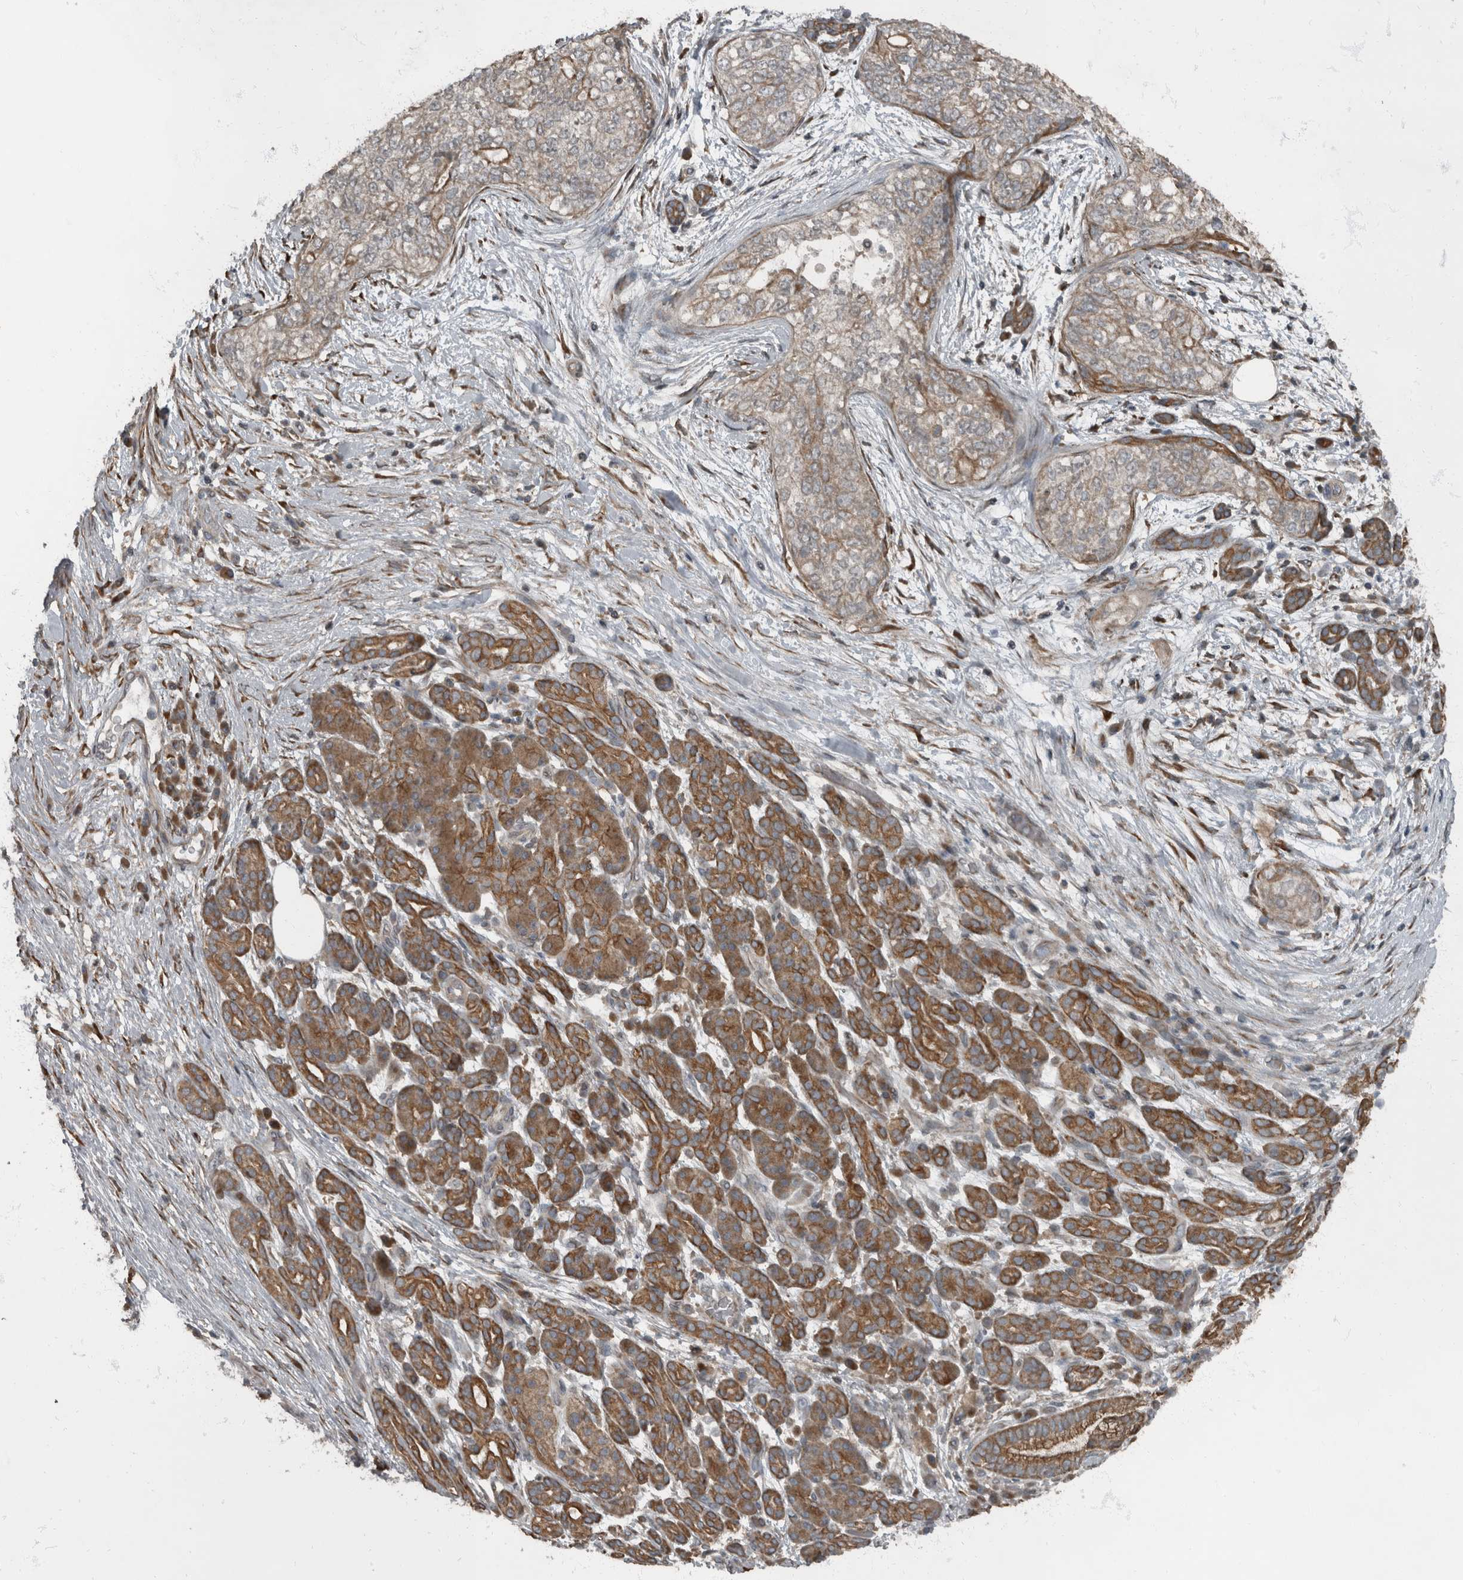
{"staining": {"intensity": "weak", "quantity": ">75%", "location": "cytoplasmic/membranous"}, "tissue": "pancreatic cancer", "cell_type": "Tumor cells", "image_type": "cancer", "snomed": [{"axis": "morphology", "description": "Adenocarcinoma, NOS"}, {"axis": "topography", "description": "Pancreas"}], "caption": "Immunohistochemistry (DAB (3,3'-diaminobenzidine)) staining of human pancreatic cancer (adenocarcinoma) displays weak cytoplasmic/membranous protein staining in about >75% of tumor cells. (DAB IHC, brown staining for protein, blue staining for nuclei).", "gene": "RABGGTB", "patient": {"sex": "male", "age": 72}}